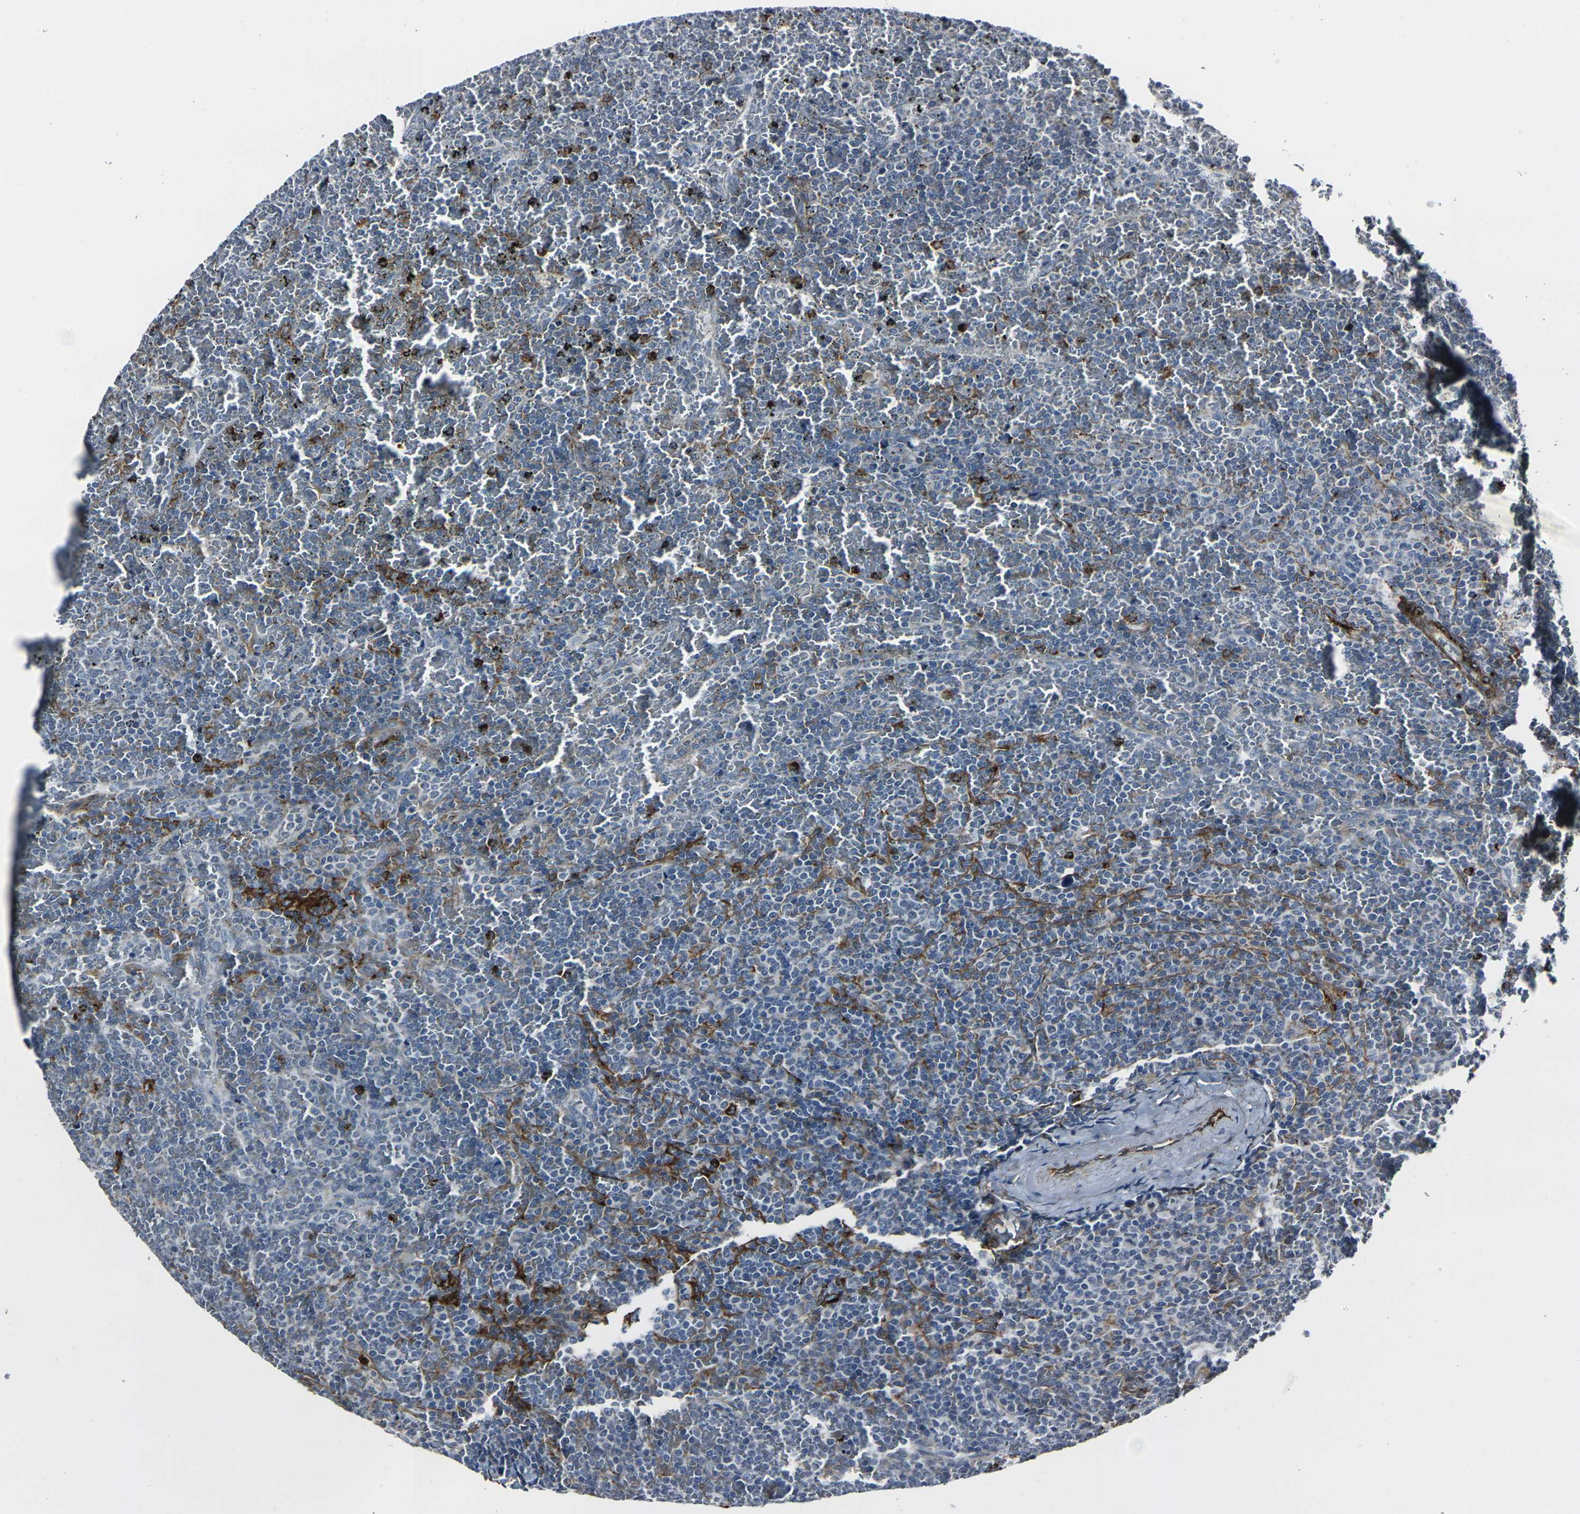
{"staining": {"intensity": "moderate", "quantity": "<25%", "location": "cytoplasmic/membranous"}, "tissue": "lymphoma", "cell_type": "Tumor cells", "image_type": "cancer", "snomed": [{"axis": "morphology", "description": "Malignant lymphoma, non-Hodgkin's type, Low grade"}, {"axis": "topography", "description": "Spleen"}], "caption": "There is low levels of moderate cytoplasmic/membranous staining in tumor cells of lymphoma, as demonstrated by immunohistochemical staining (brown color).", "gene": "MYOF", "patient": {"sex": "female", "age": 77}}